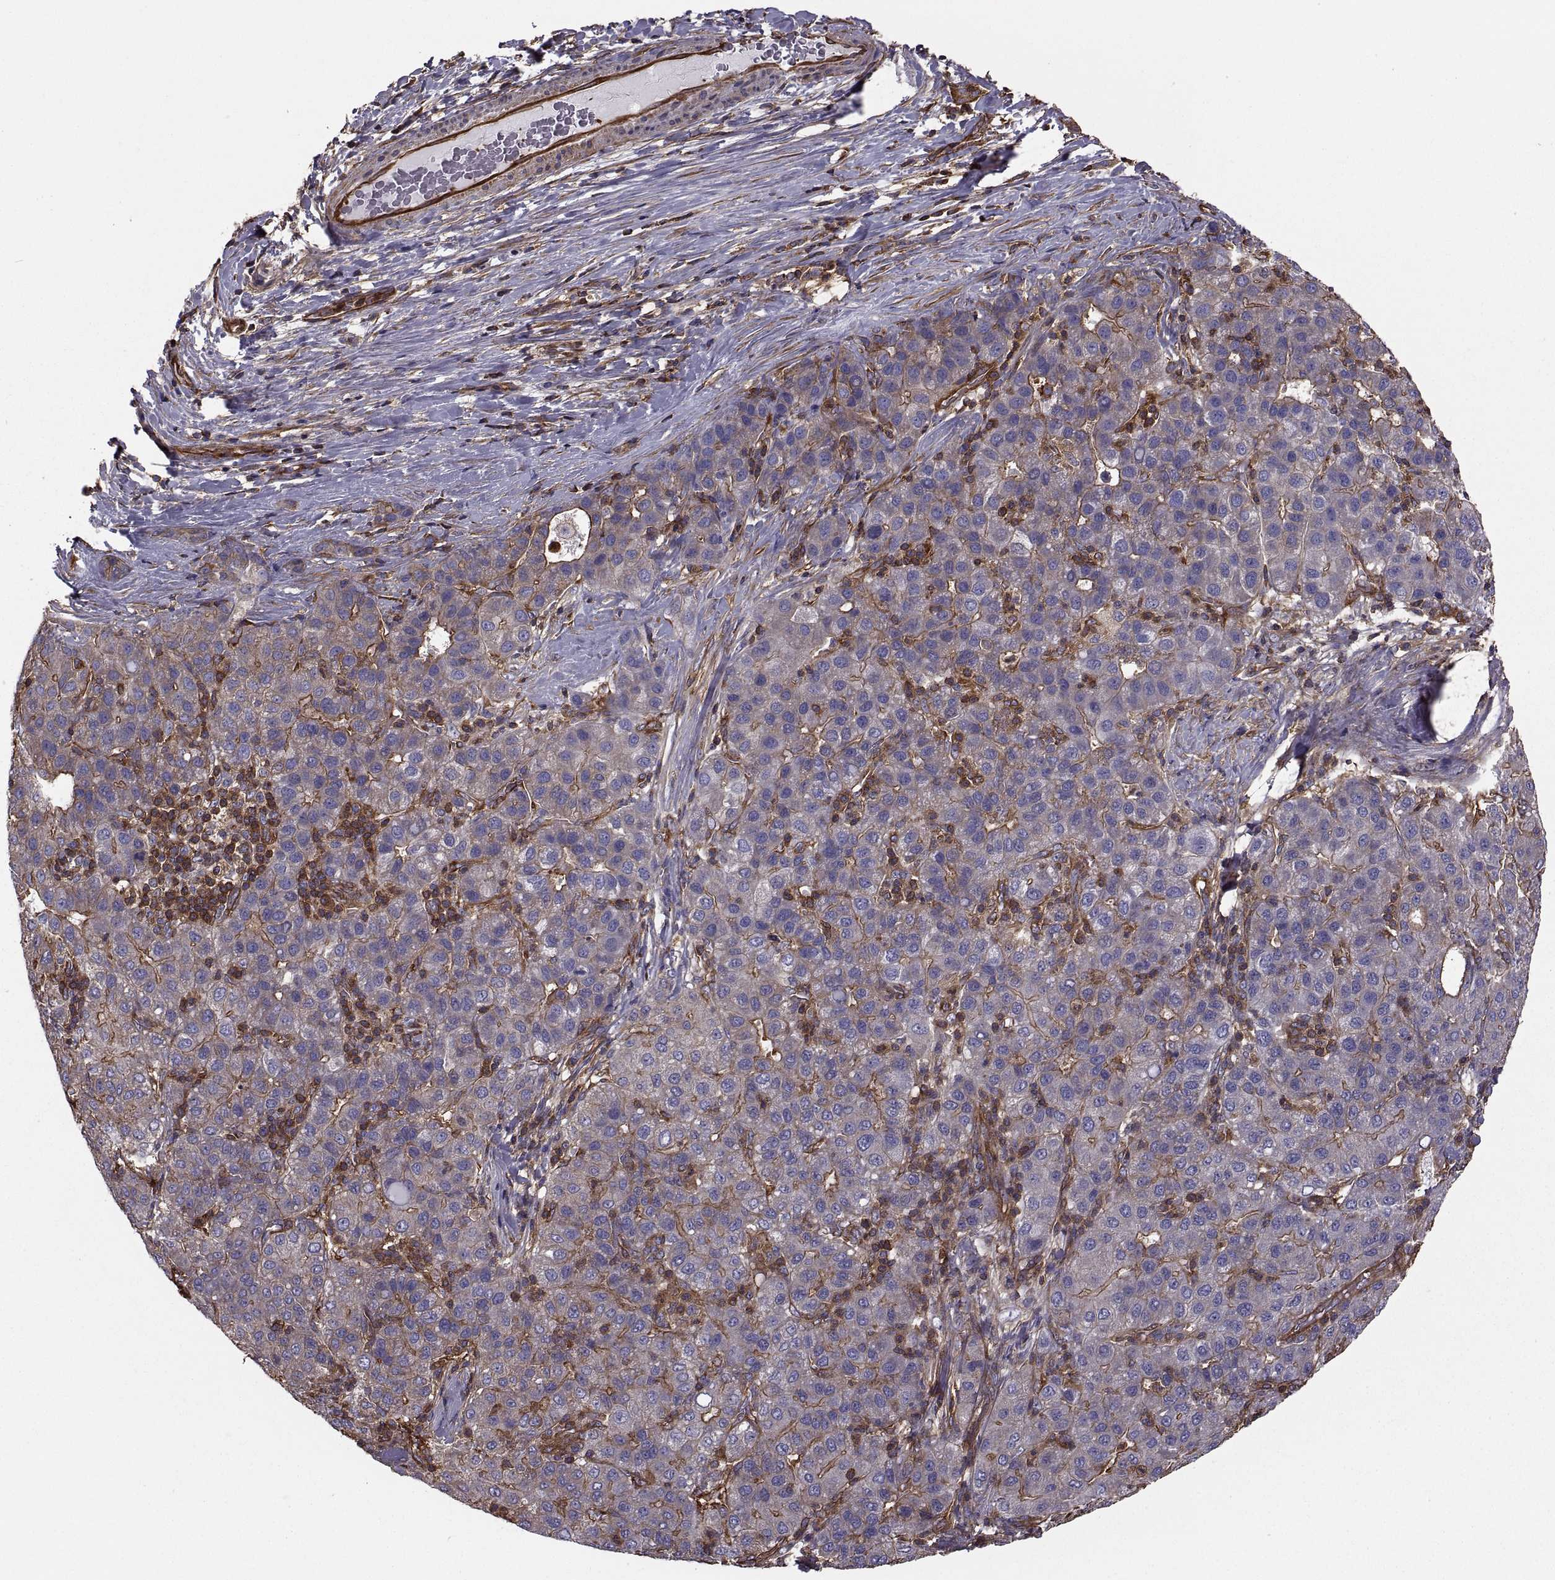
{"staining": {"intensity": "strong", "quantity": "25%-75%", "location": "cytoplasmic/membranous"}, "tissue": "liver cancer", "cell_type": "Tumor cells", "image_type": "cancer", "snomed": [{"axis": "morphology", "description": "Carcinoma, Hepatocellular, NOS"}, {"axis": "topography", "description": "Liver"}], "caption": "Immunohistochemistry (IHC) histopathology image of human hepatocellular carcinoma (liver) stained for a protein (brown), which demonstrates high levels of strong cytoplasmic/membranous expression in approximately 25%-75% of tumor cells.", "gene": "MYH9", "patient": {"sex": "male", "age": 65}}